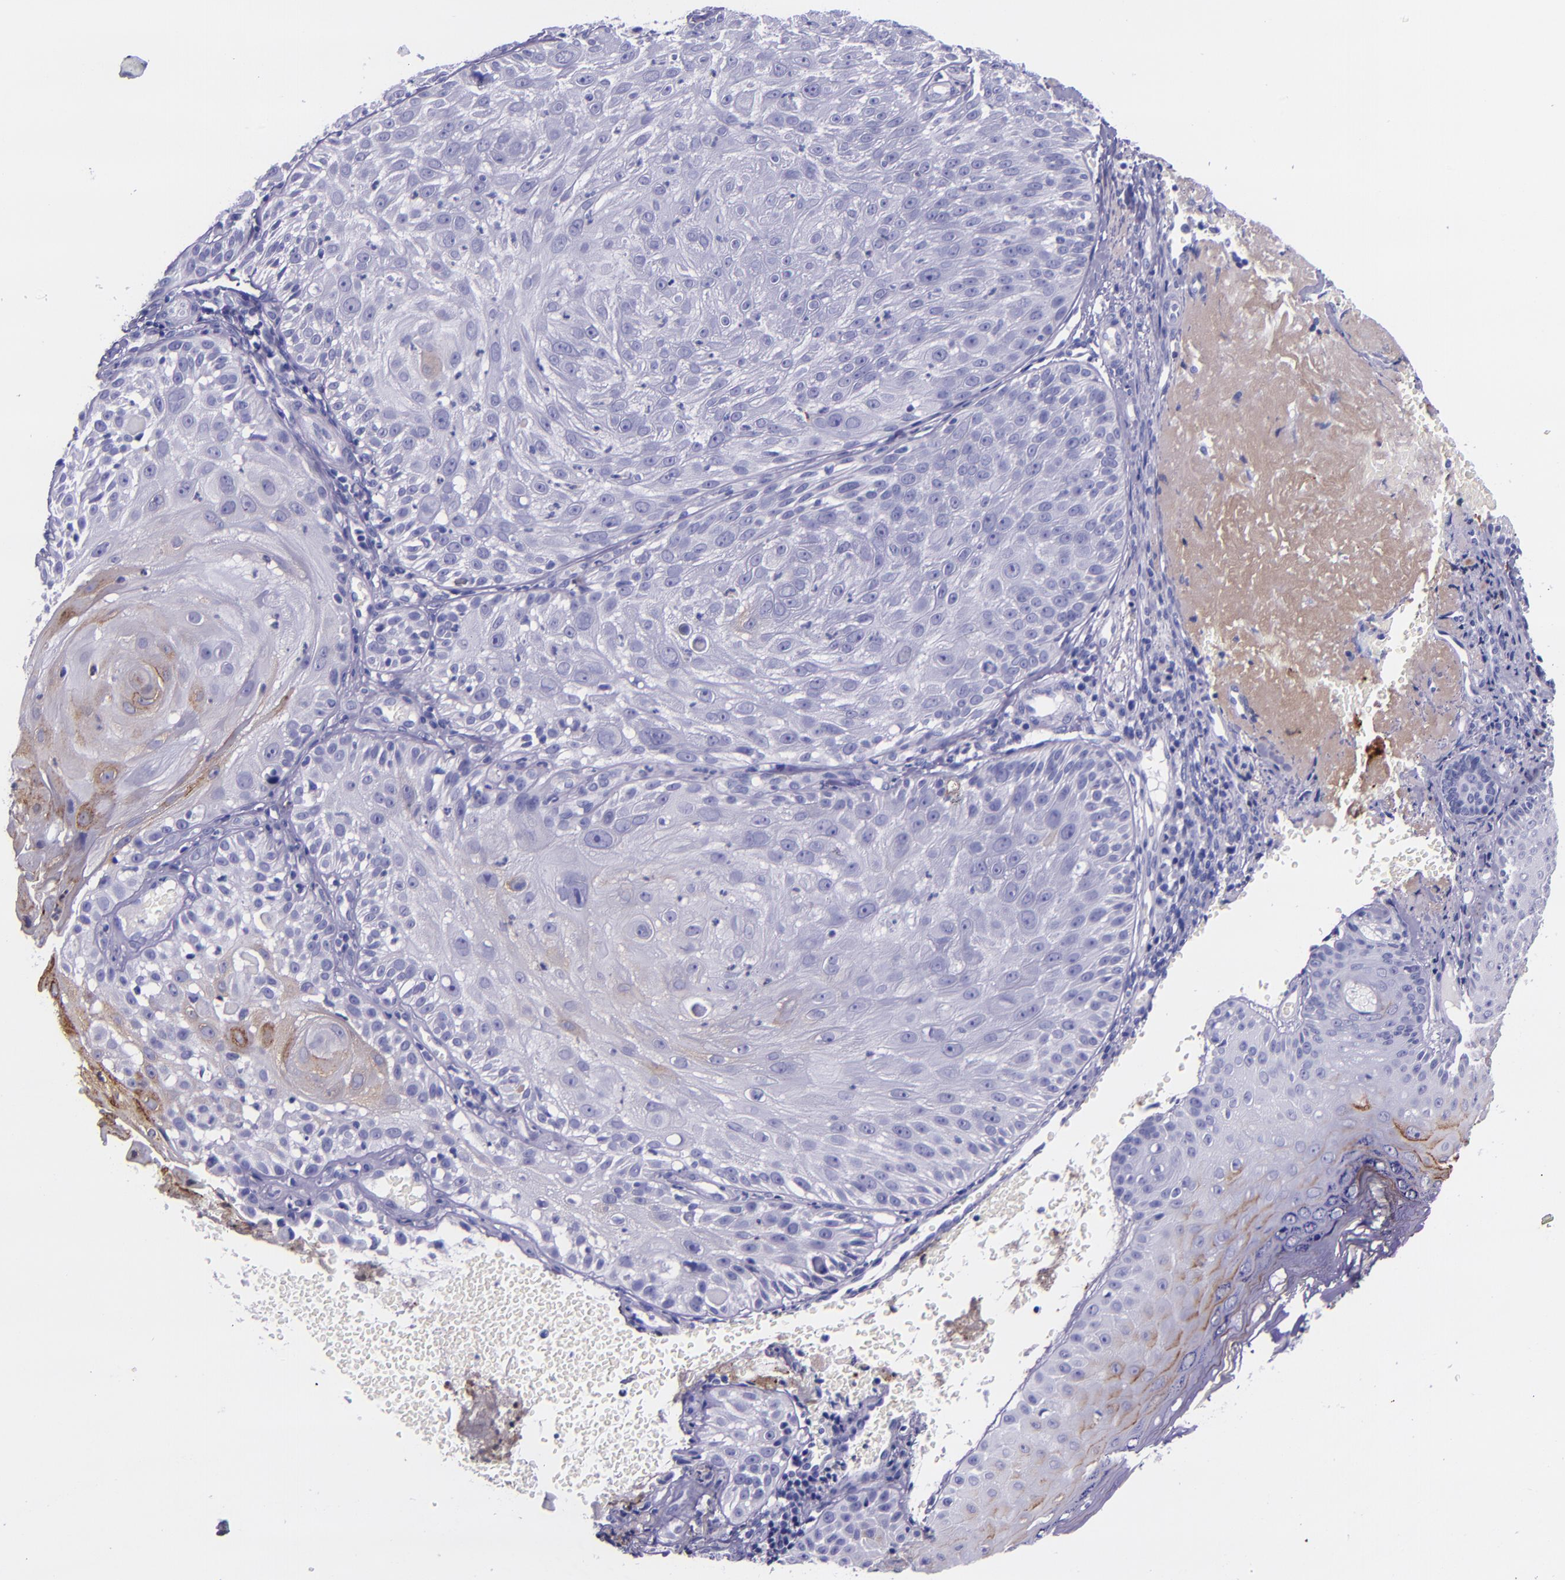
{"staining": {"intensity": "weak", "quantity": "<25%", "location": "cytoplasmic/membranous"}, "tissue": "skin cancer", "cell_type": "Tumor cells", "image_type": "cancer", "snomed": [{"axis": "morphology", "description": "Squamous cell carcinoma, NOS"}, {"axis": "topography", "description": "Skin"}], "caption": "This histopathology image is of skin cancer stained with immunohistochemistry (IHC) to label a protein in brown with the nuclei are counter-stained blue. There is no expression in tumor cells.", "gene": "SLPI", "patient": {"sex": "female", "age": 89}}